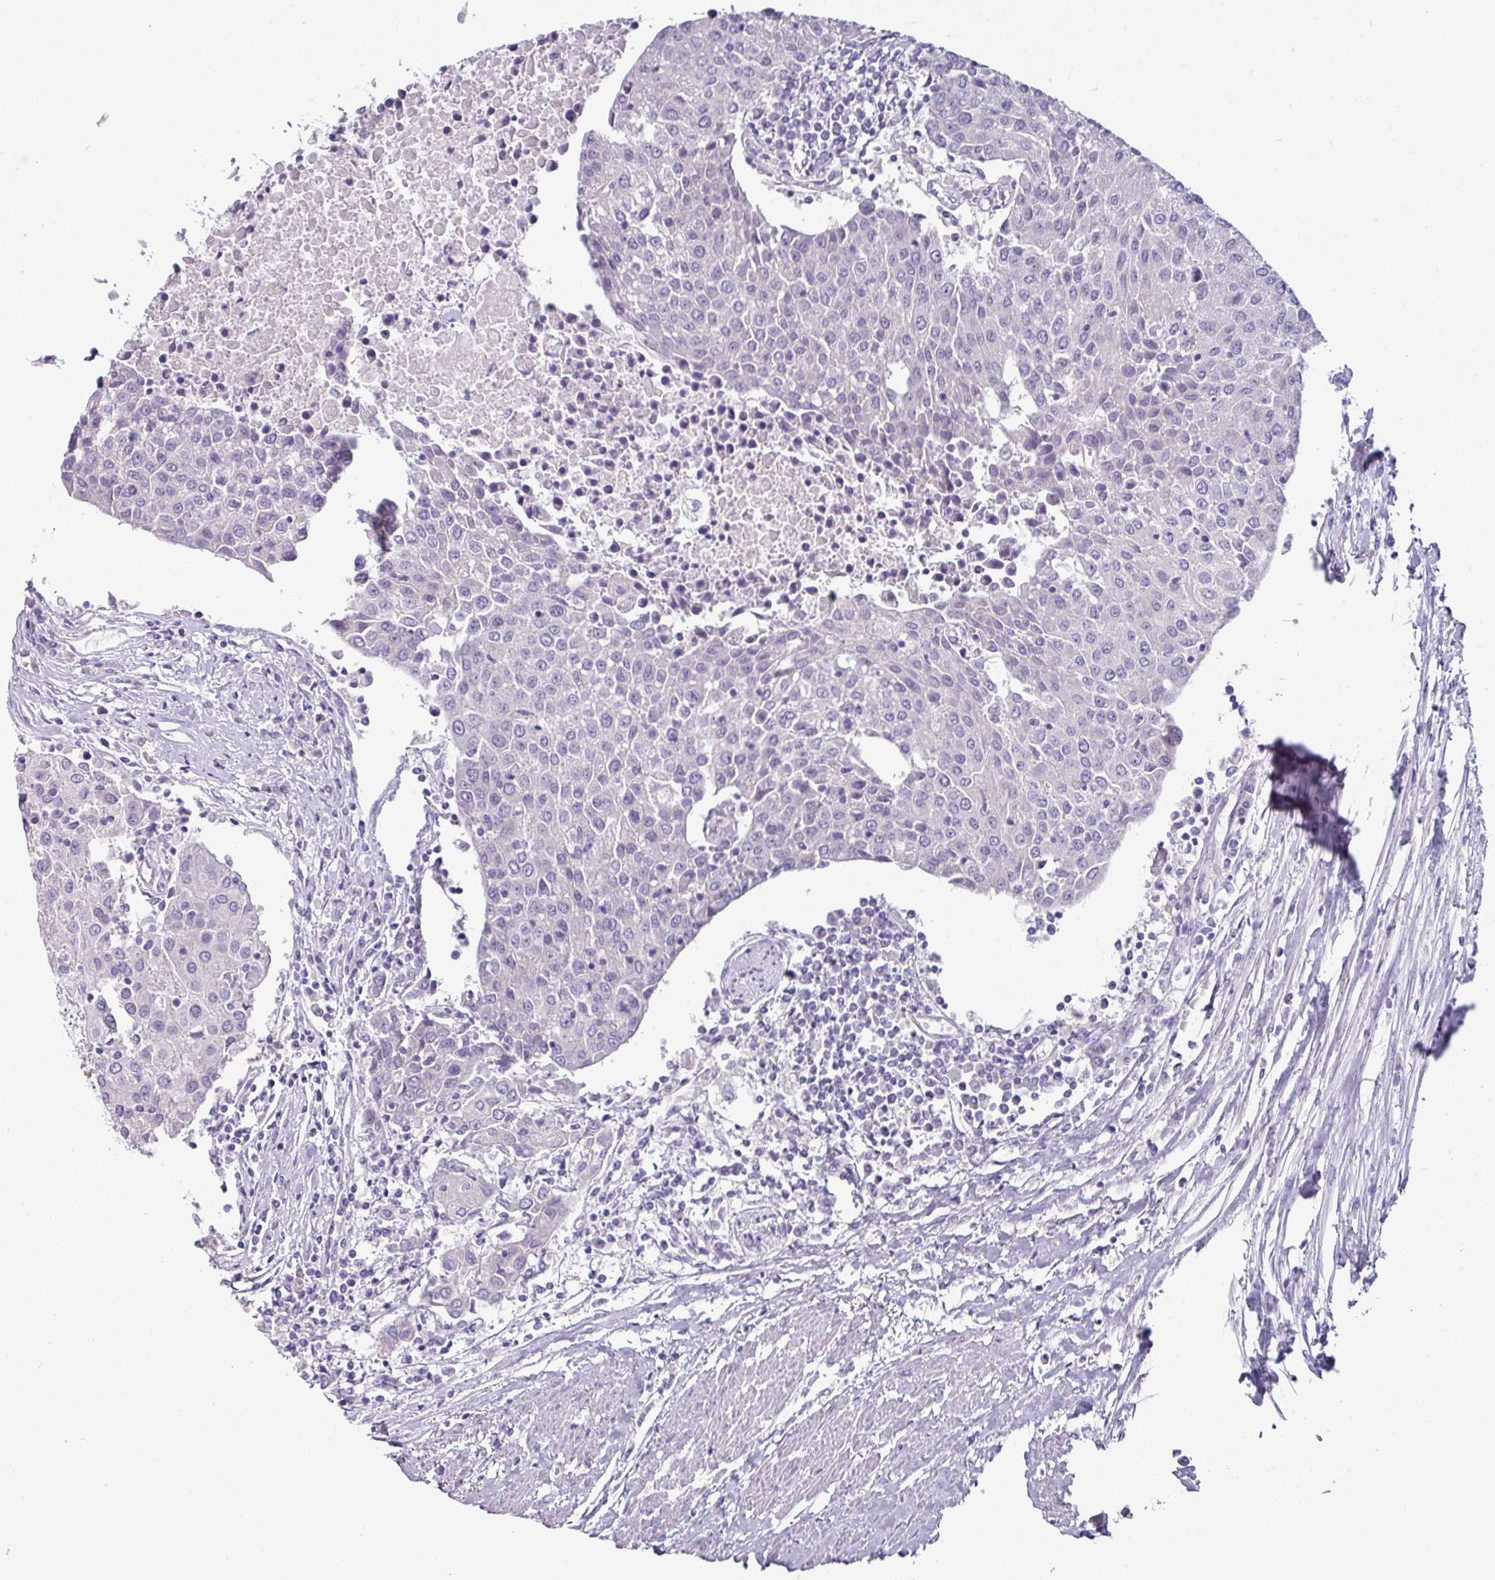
{"staining": {"intensity": "negative", "quantity": "none", "location": "none"}, "tissue": "urothelial cancer", "cell_type": "Tumor cells", "image_type": "cancer", "snomed": [{"axis": "morphology", "description": "Urothelial carcinoma, High grade"}, {"axis": "topography", "description": "Urinary bladder"}], "caption": "An immunohistochemistry (IHC) micrograph of high-grade urothelial carcinoma is shown. There is no staining in tumor cells of high-grade urothelial carcinoma. (Stains: DAB (3,3'-diaminobenzidine) IHC with hematoxylin counter stain, Microscopy: brightfield microscopy at high magnification).", "gene": "SLC17A7", "patient": {"sex": "female", "age": 85}}